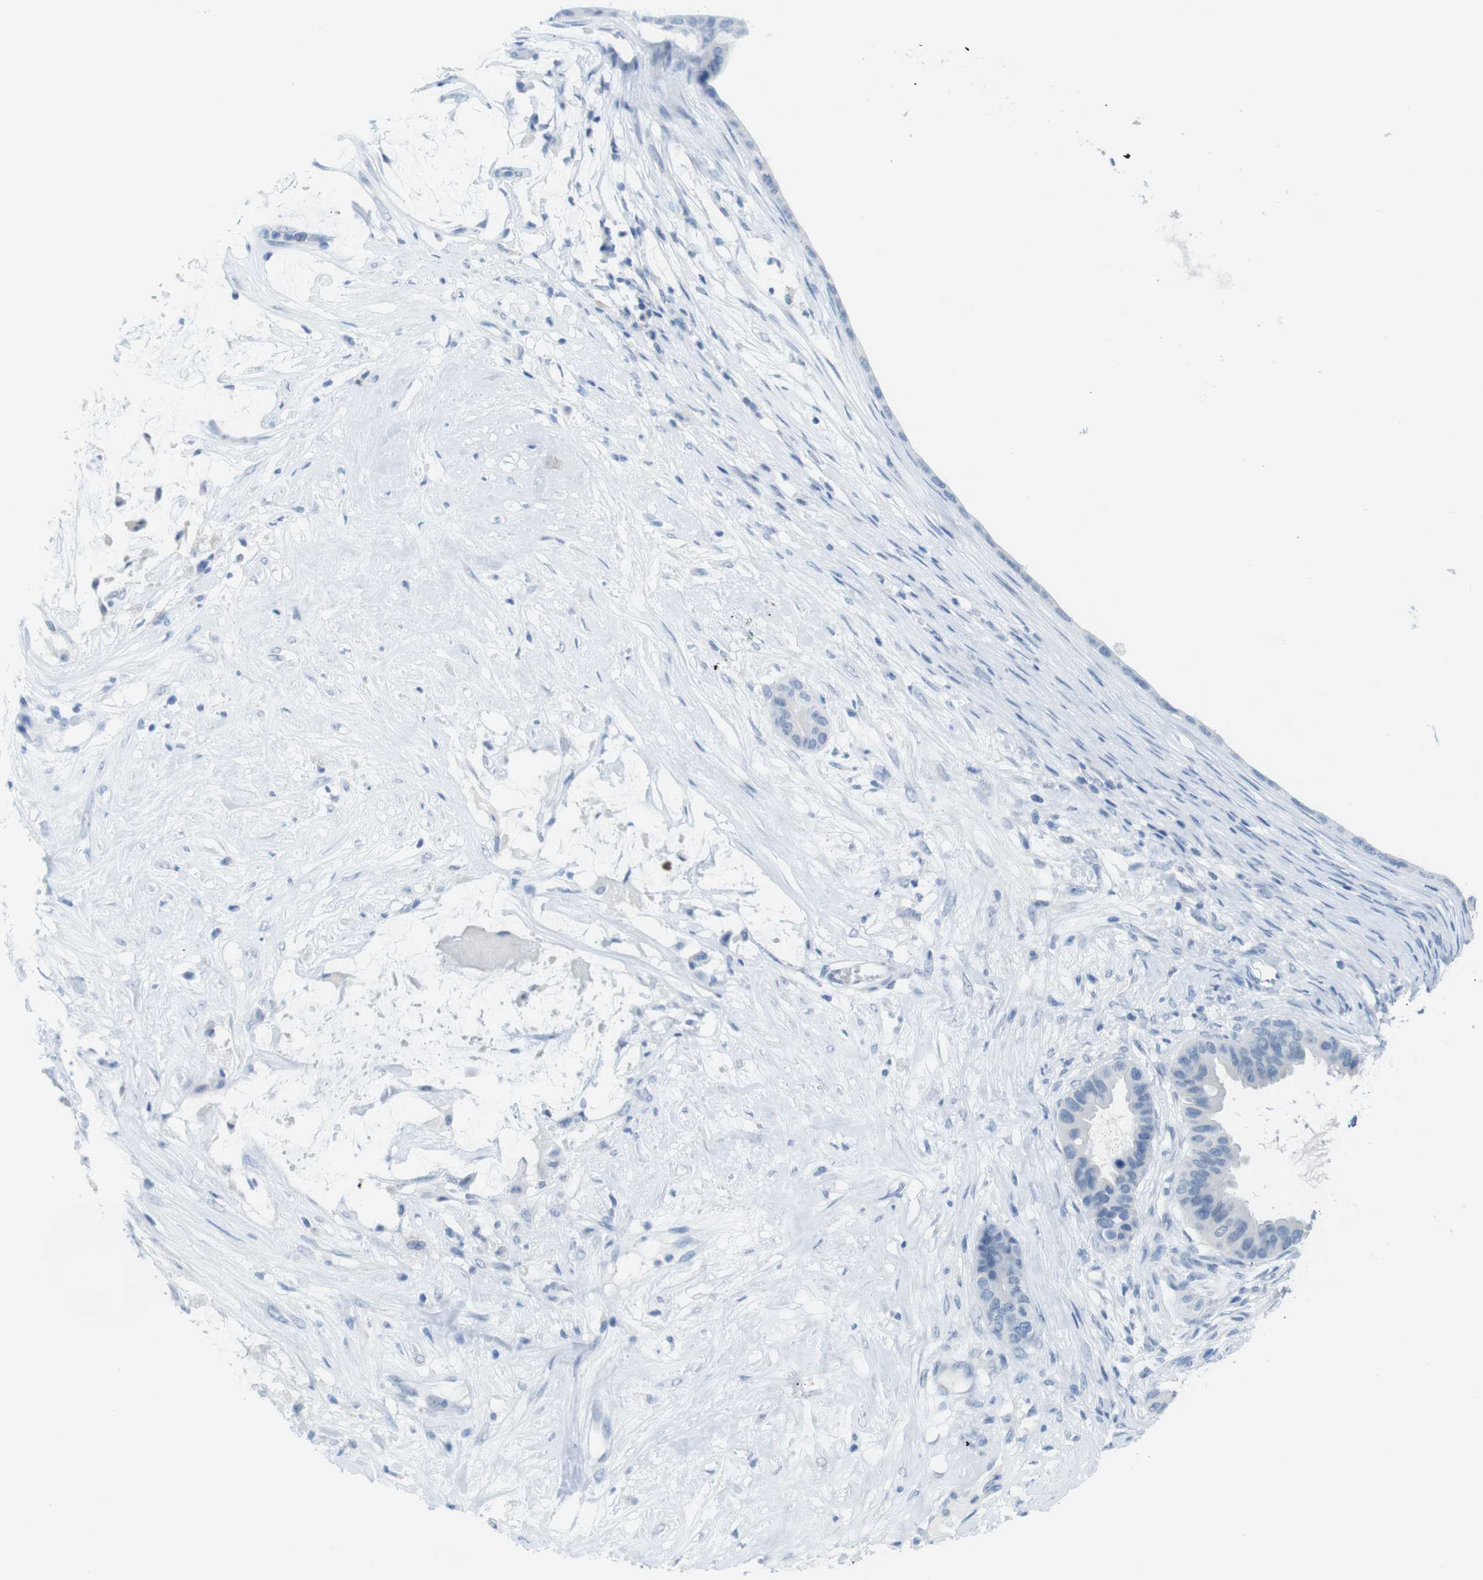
{"staining": {"intensity": "negative", "quantity": "none", "location": "none"}, "tissue": "ovarian cancer", "cell_type": "Tumor cells", "image_type": "cancer", "snomed": [{"axis": "morphology", "description": "Cystadenocarcinoma, mucinous, NOS"}, {"axis": "topography", "description": "Ovary"}], "caption": "Immunohistochemistry micrograph of neoplastic tissue: human ovarian cancer (mucinous cystadenocarcinoma) stained with DAB (3,3'-diaminobenzidine) shows no significant protein staining in tumor cells.", "gene": "OPN1SW", "patient": {"sex": "female", "age": 80}}